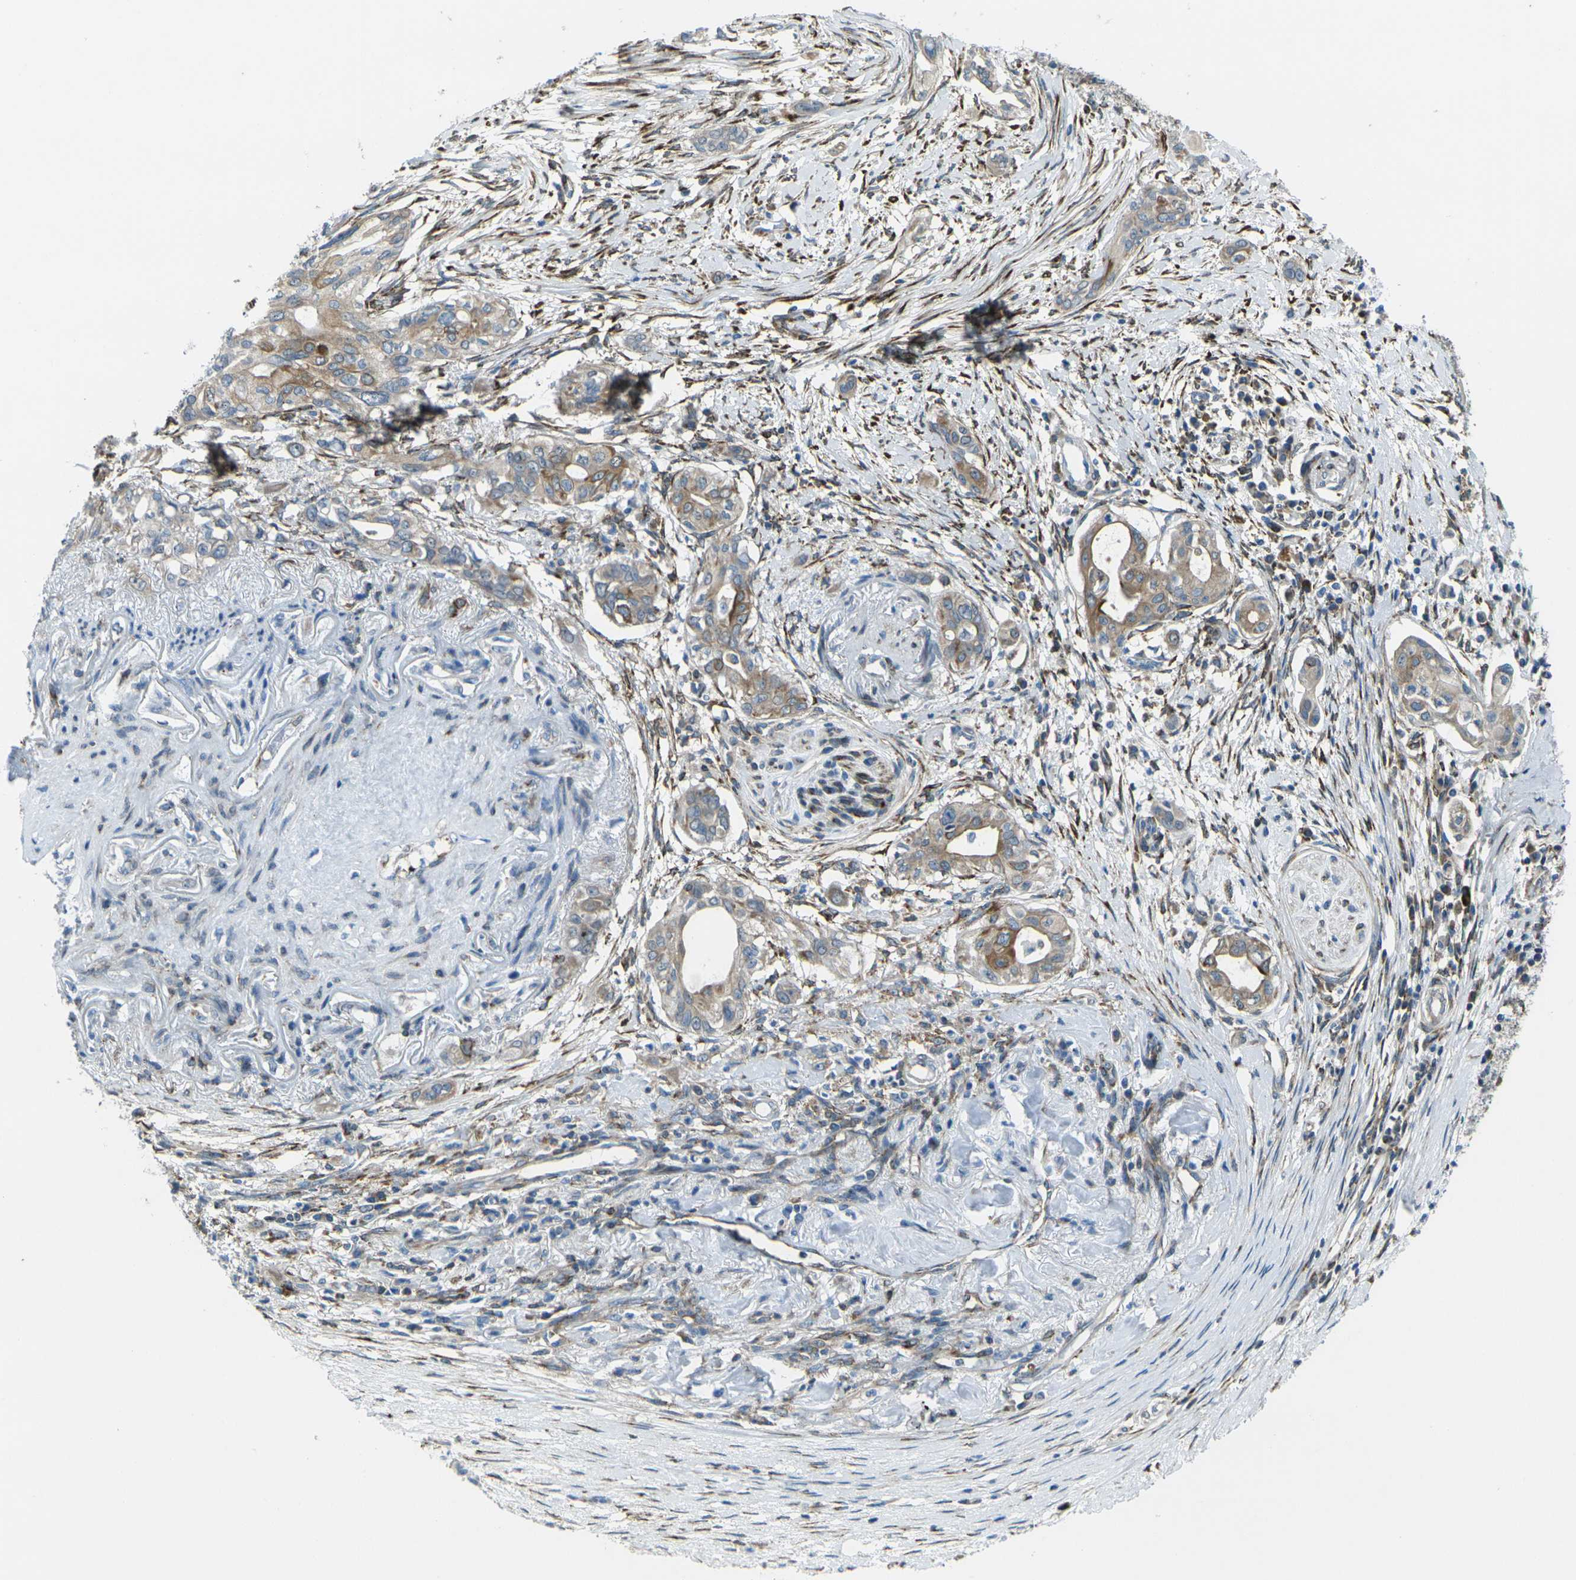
{"staining": {"intensity": "weak", "quantity": ">75%", "location": "cytoplasmic/membranous"}, "tissue": "pancreatic cancer", "cell_type": "Tumor cells", "image_type": "cancer", "snomed": [{"axis": "morphology", "description": "Adenocarcinoma, NOS"}, {"axis": "topography", "description": "Pancreas"}], "caption": "Protein expression analysis of human pancreatic adenocarcinoma reveals weak cytoplasmic/membranous staining in about >75% of tumor cells.", "gene": "CELSR2", "patient": {"sex": "female", "age": 60}}